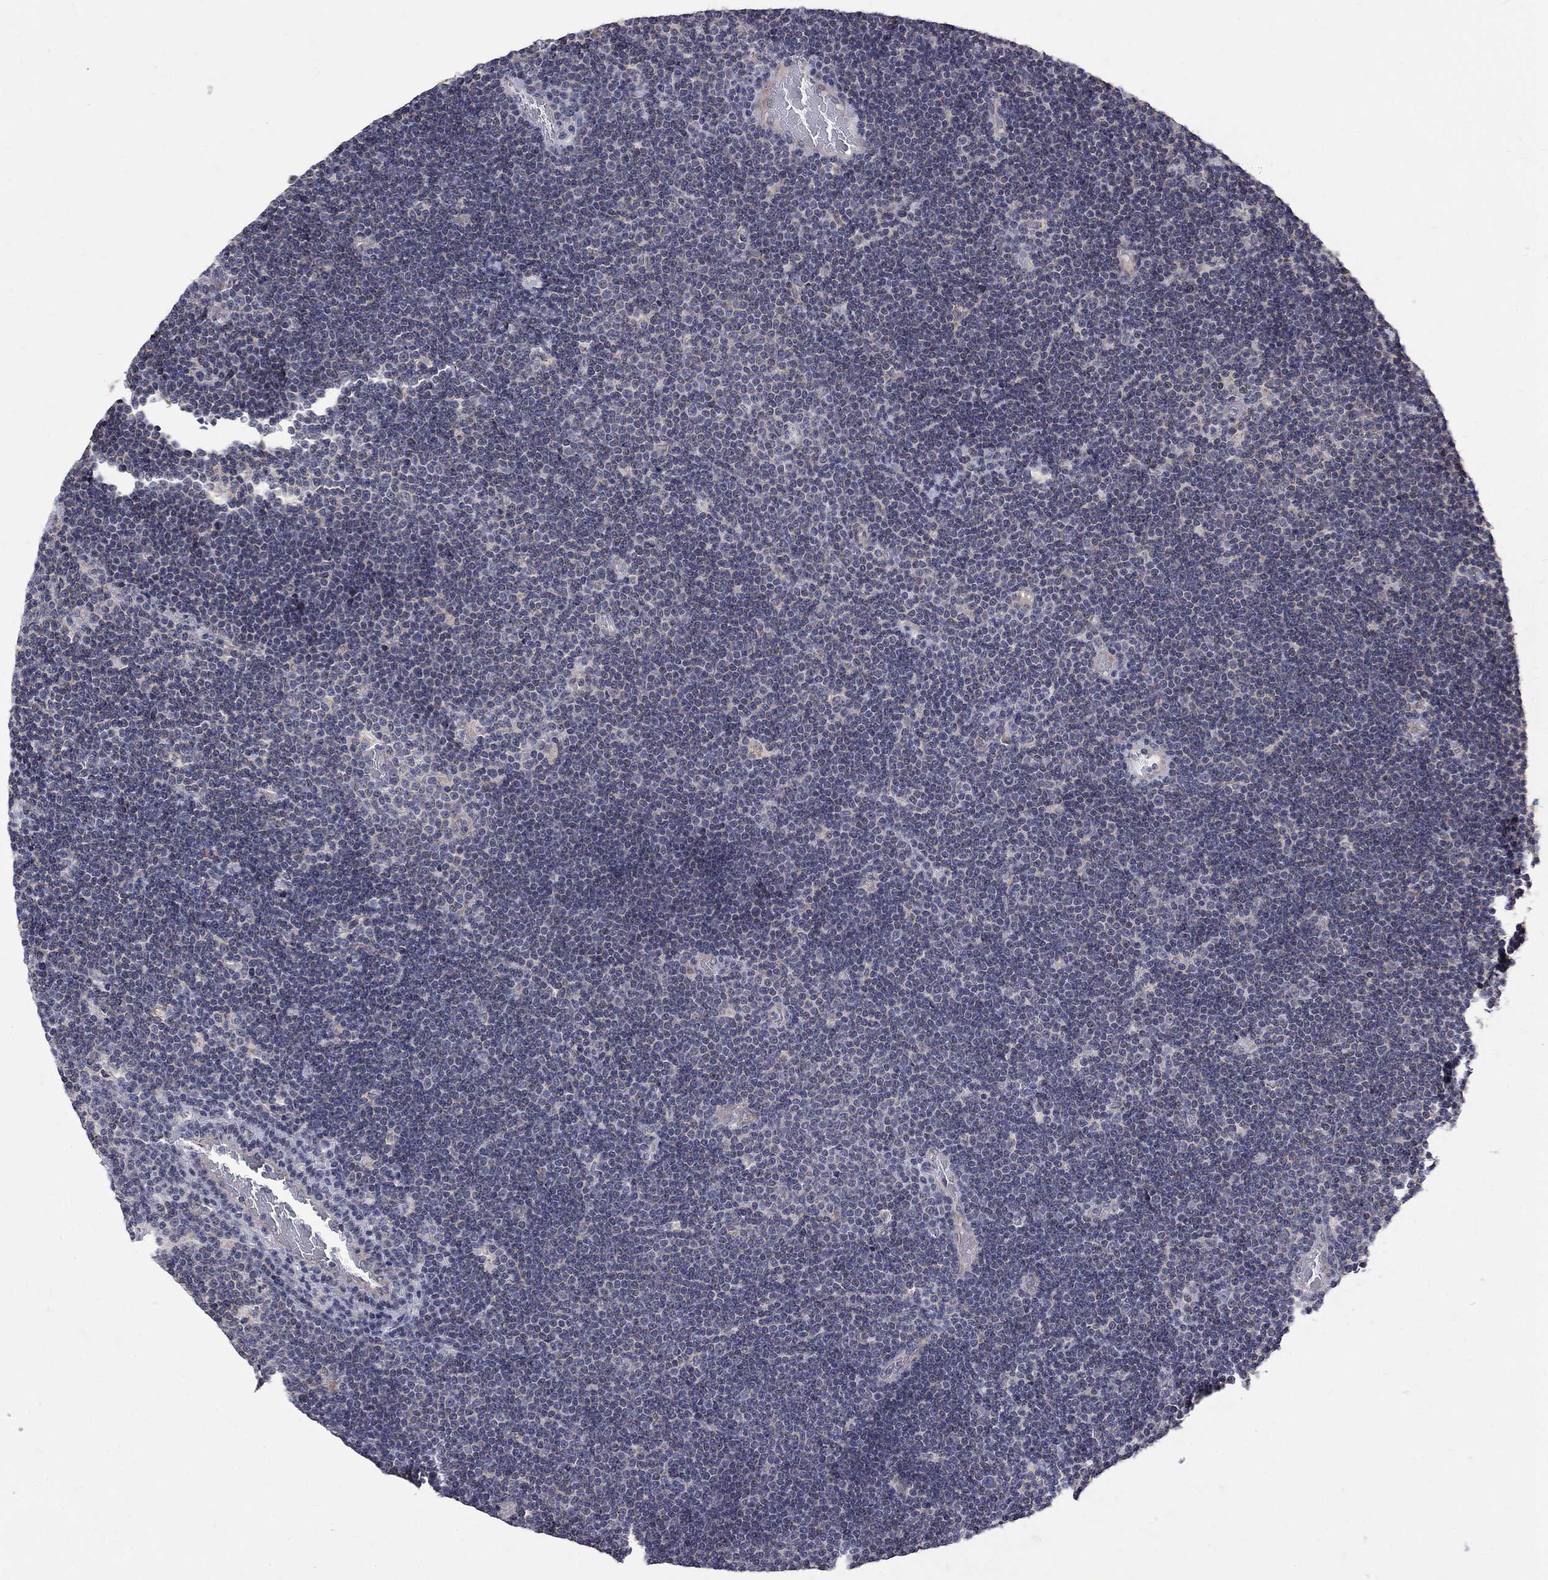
{"staining": {"intensity": "negative", "quantity": "none", "location": "none"}, "tissue": "lymphoma", "cell_type": "Tumor cells", "image_type": "cancer", "snomed": [{"axis": "morphology", "description": "Malignant lymphoma, non-Hodgkin's type, Low grade"}, {"axis": "topography", "description": "Brain"}], "caption": "DAB (3,3'-diaminobenzidine) immunohistochemical staining of low-grade malignant lymphoma, non-Hodgkin's type demonstrates no significant staining in tumor cells.", "gene": "SH2B1", "patient": {"sex": "female", "age": 66}}